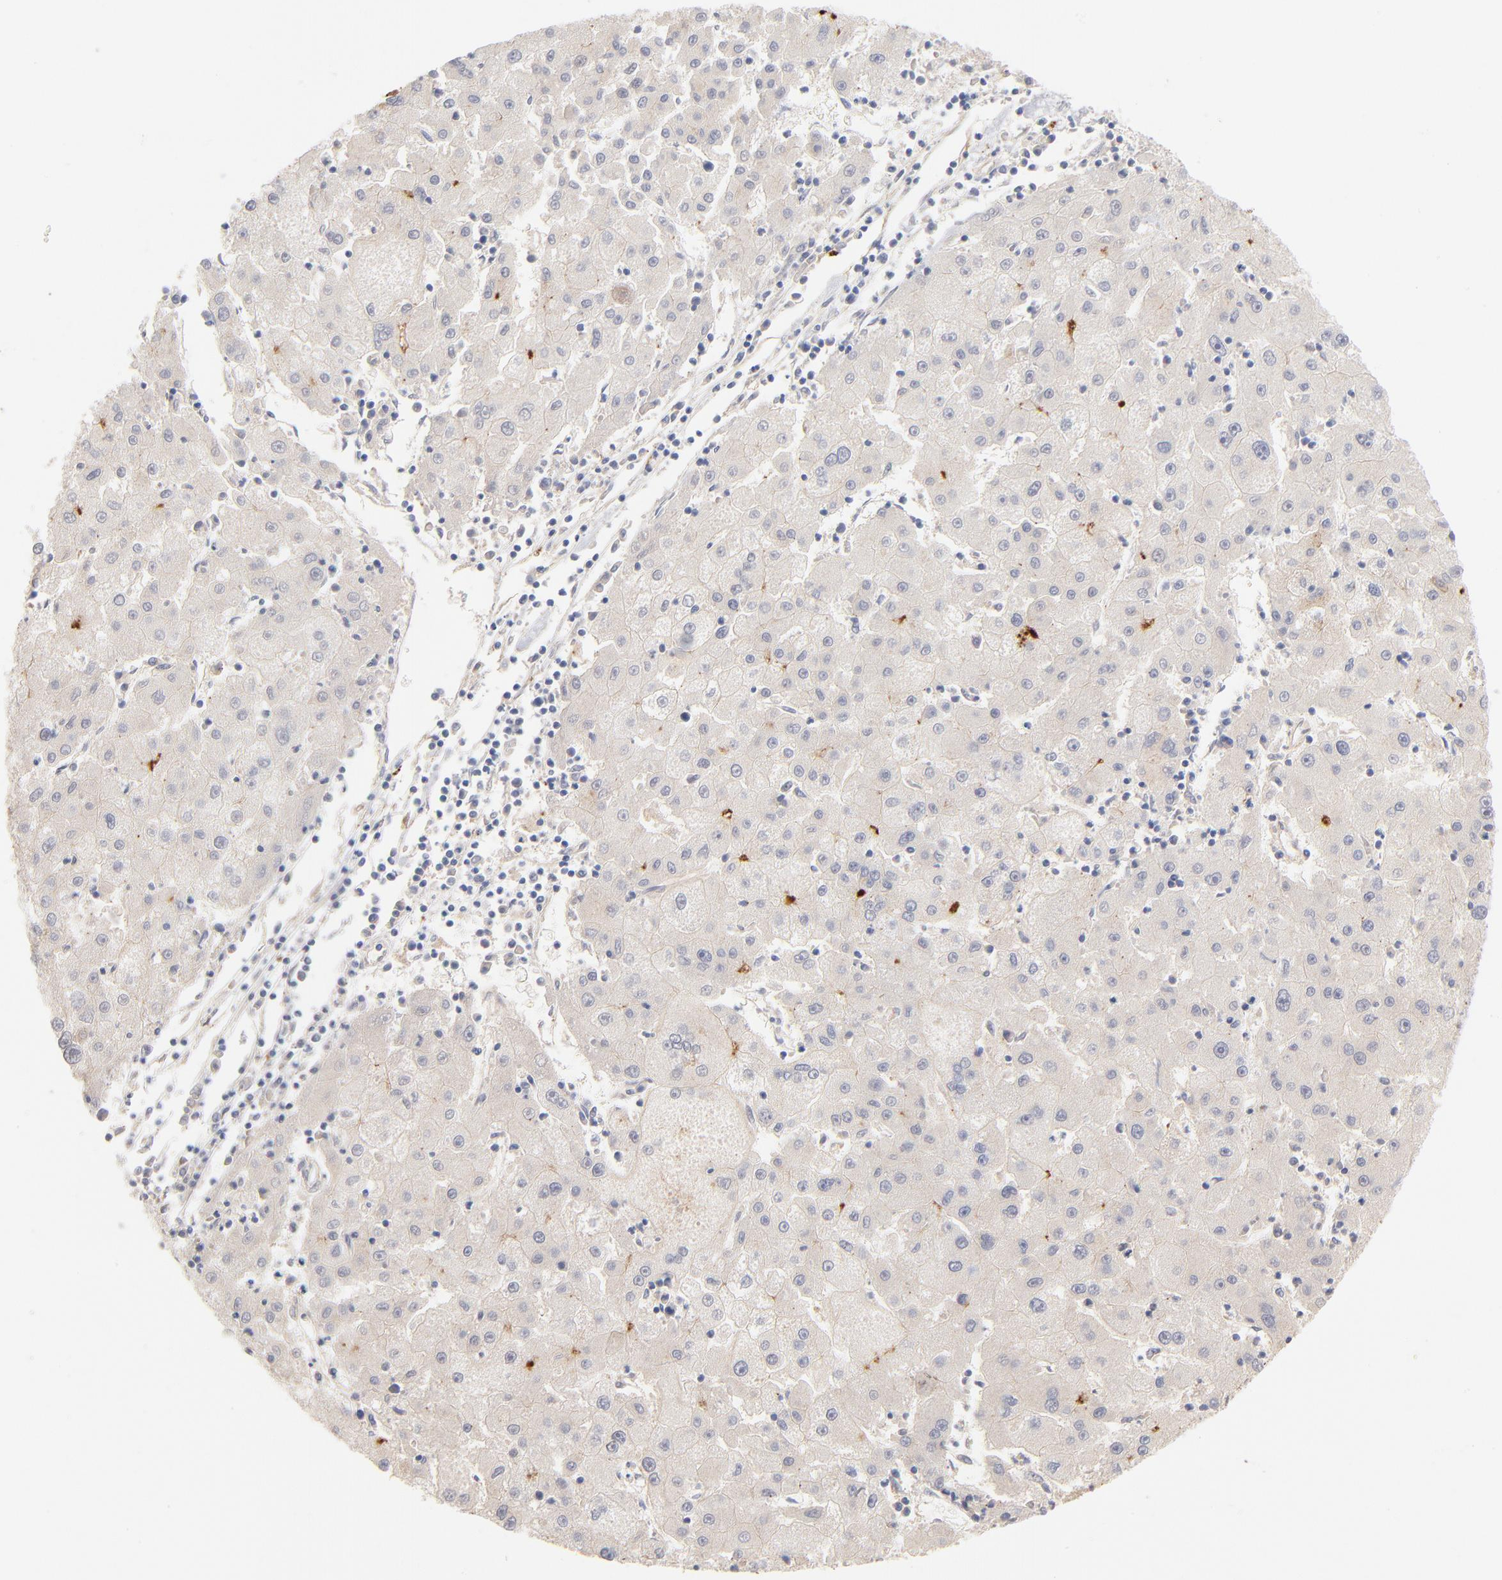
{"staining": {"intensity": "negative", "quantity": "none", "location": "none"}, "tissue": "liver cancer", "cell_type": "Tumor cells", "image_type": "cancer", "snomed": [{"axis": "morphology", "description": "Carcinoma, Hepatocellular, NOS"}, {"axis": "topography", "description": "Liver"}], "caption": "Immunohistochemistry of human hepatocellular carcinoma (liver) exhibits no positivity in tumor cells.", "gene": "APOH", "patient": {"sex": "male", "age": 72}}